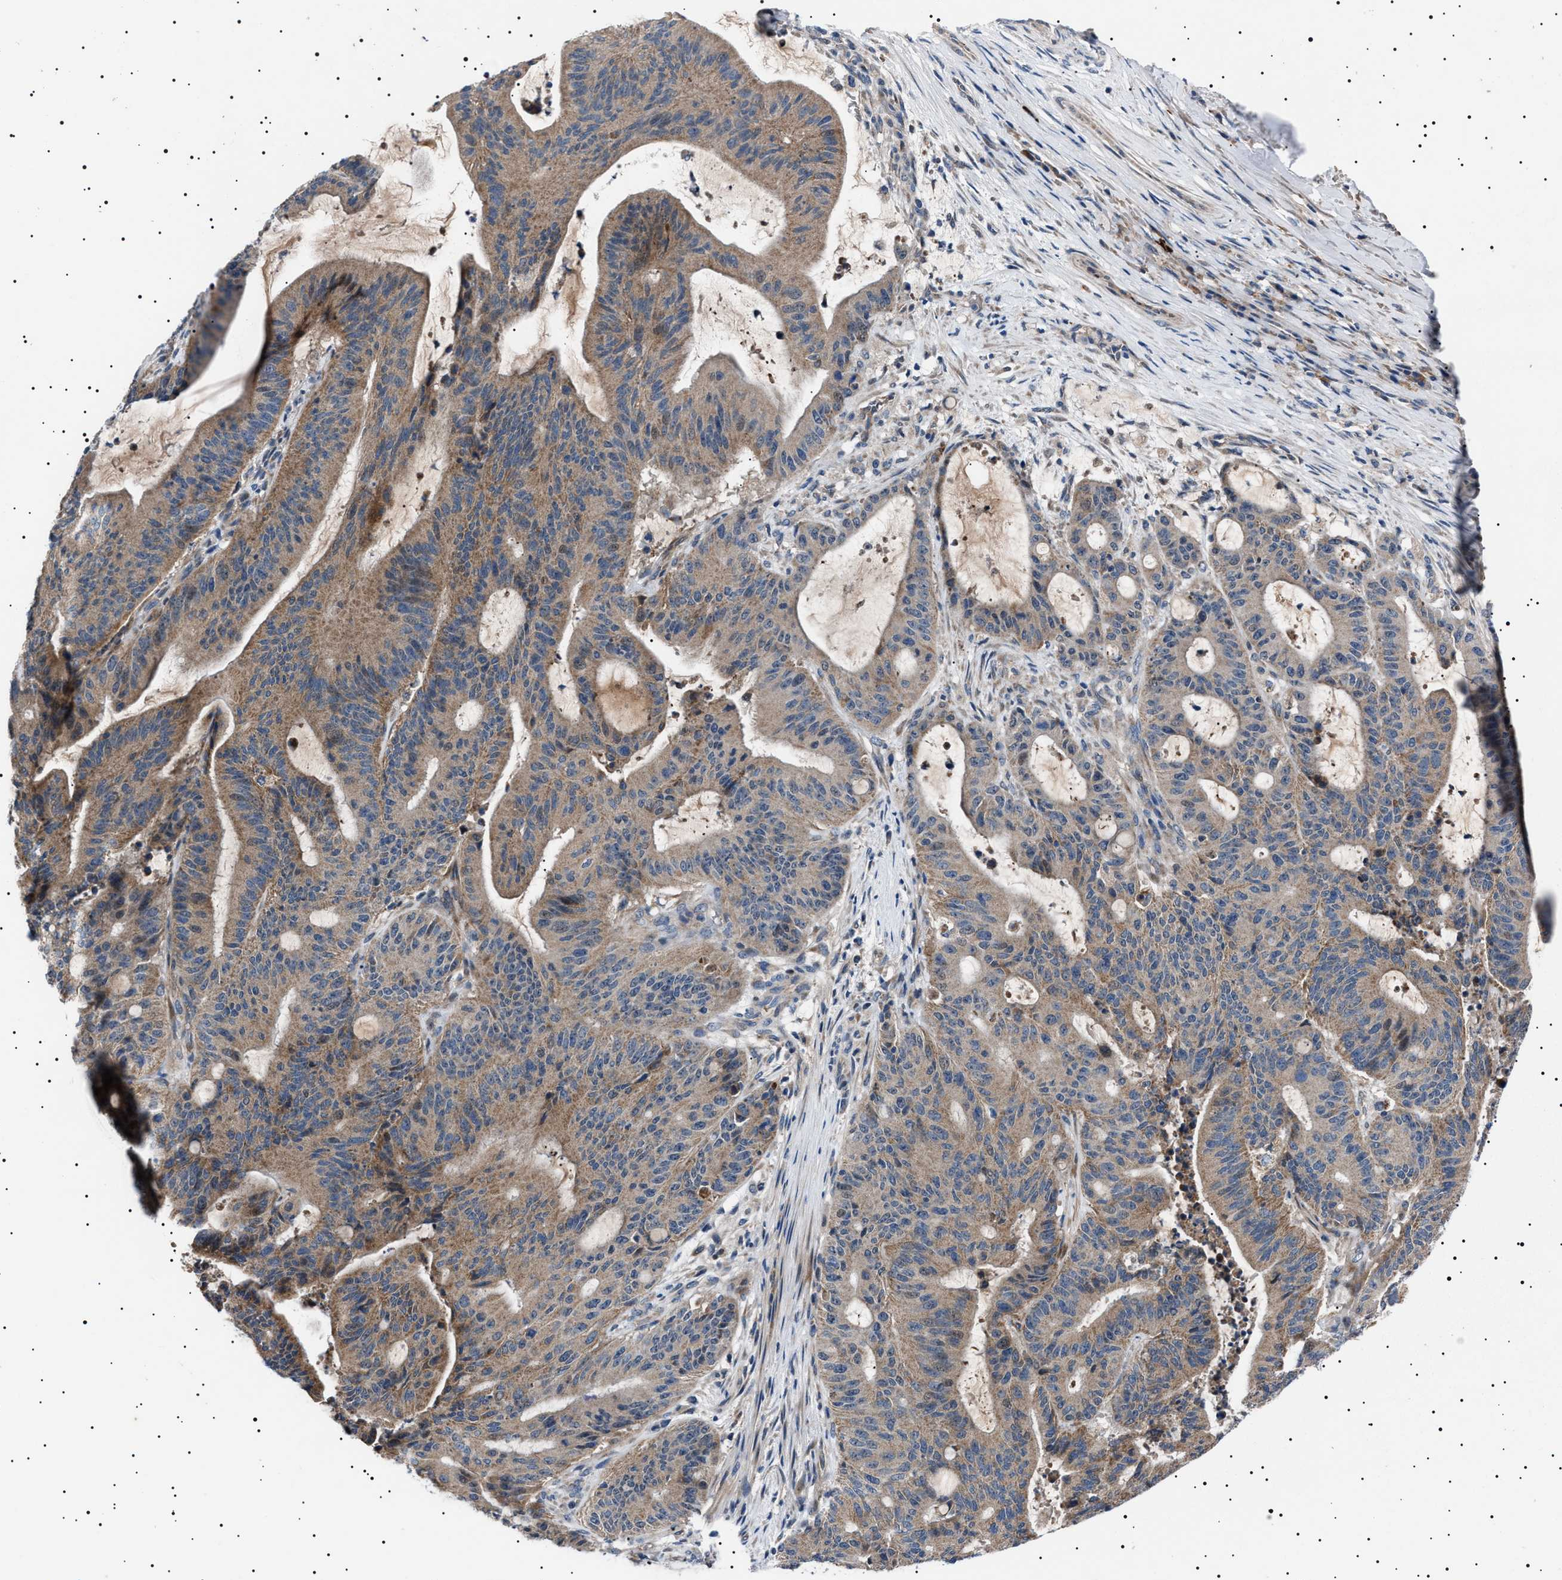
{"staining": {"intensity": "weak", "quantity": ">75%", "location": "cytoplasmic/membranous"}, "tissue": "liver cancer", "cell_type": "Tumor cells", "image_type": "cancer", "snomed": [{"axis": "morphology", "description": "Normal tissue, NOS"}, {"axis": "morphology", "description": "Cholangiocarcinoma"}, {"axis": "topography", "description": "Liver"}, {"axis": "topography", "description": "Peripheral nerve tissue"}], "caption": "Immunohistochemistry (IHC) histopathology image of human liver cancer stained for a protein (brown), which exhibits low levels of weak cytoplasmic/membranous staining in about >75% of tumor cells.", "gene": "PTRH1", "patient": {"sex": "female", "age": 73}}